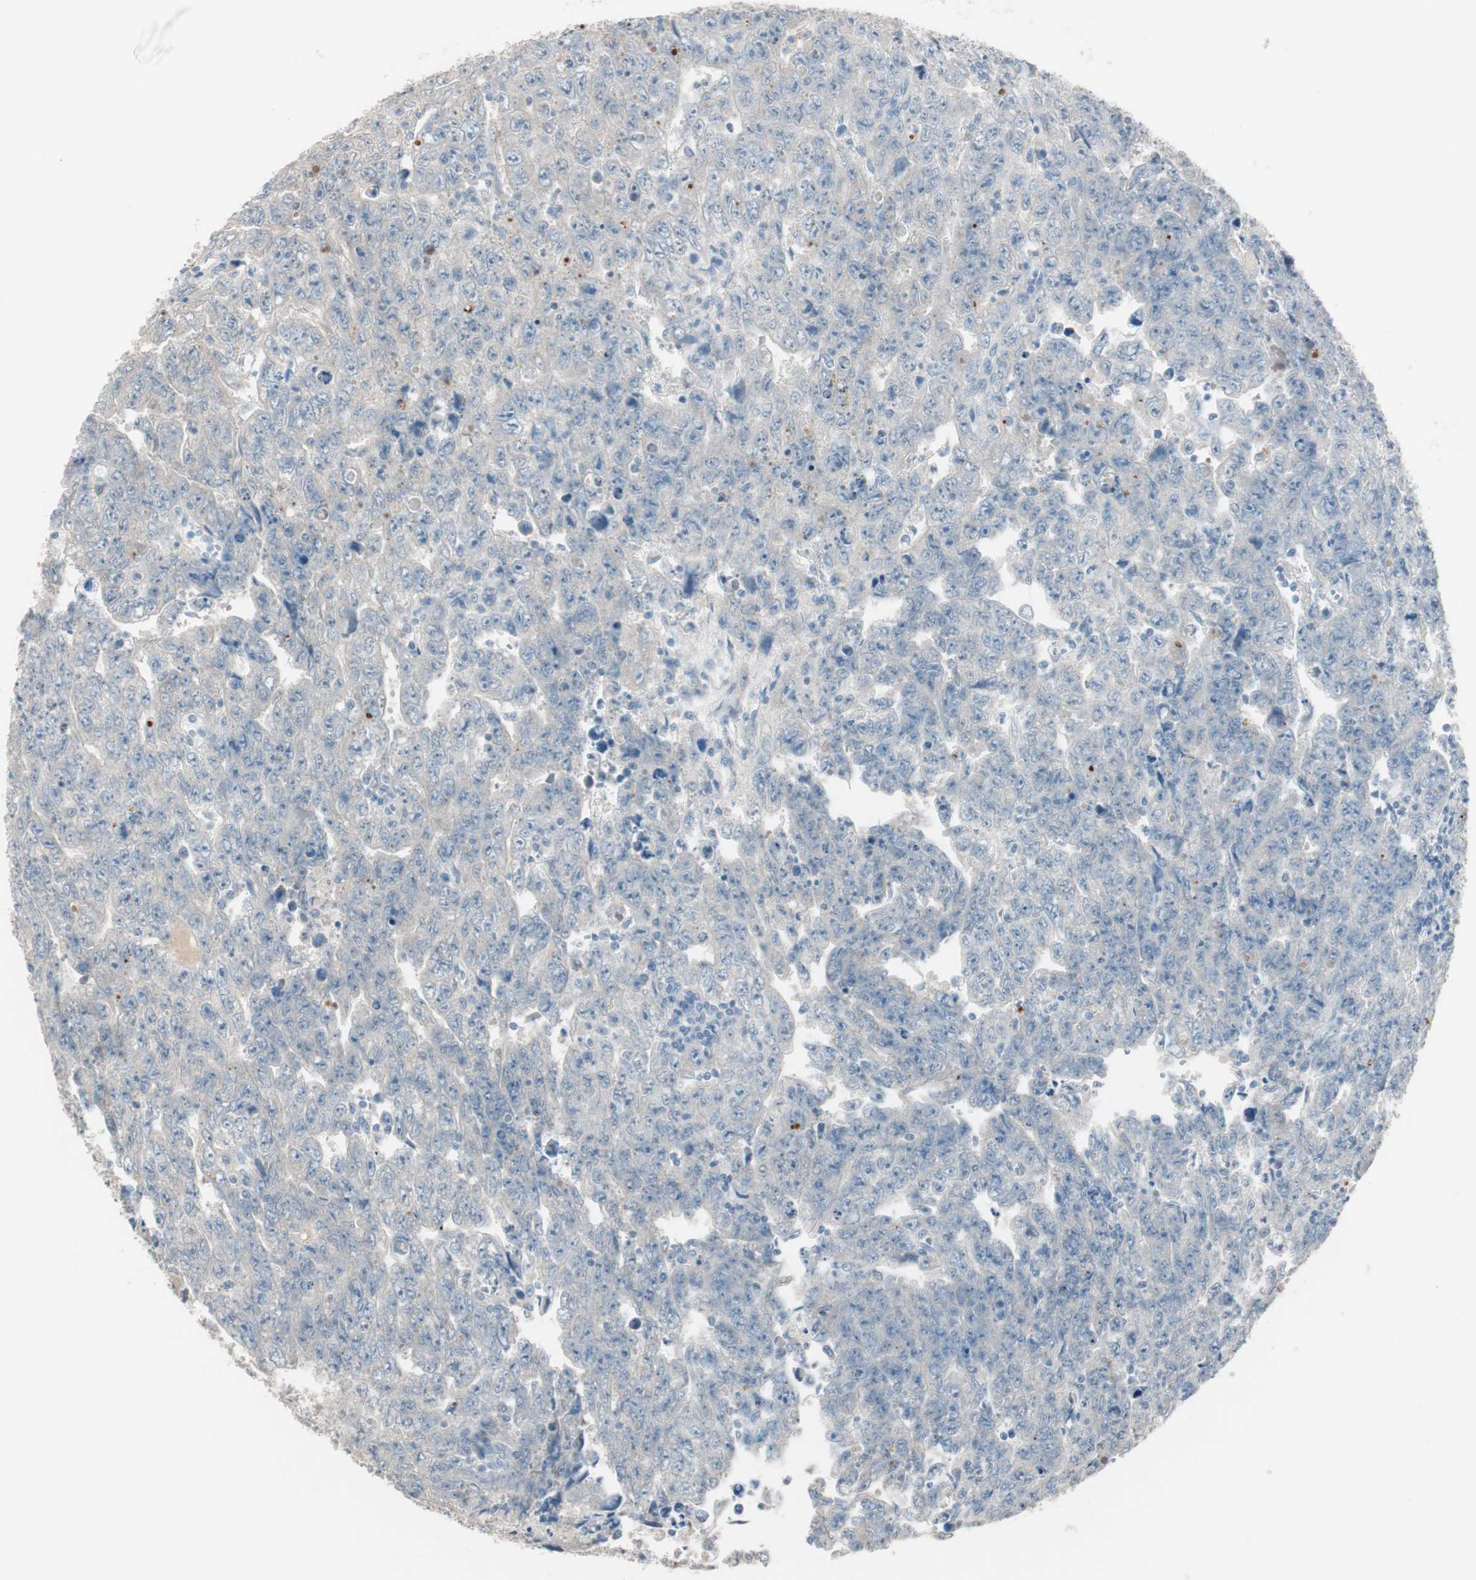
{"staining": {"intensity": "negative", "quantity": "none", "location": "none"}, "tissue": "testis cancer", "cell_type": "Tumor cells", "image_type": "cancer", "snomed": [{"axis": "morphology", "description": "Carcinoma, Embryonal, NOS"}, {"axis": "topography", "description": "Testis"}], "caption": "IHC micrograph of human testis cancer stained for a protein (brown), which reveals no expression in tumor cells.", "gene": "KHK", "patient": {"sex": "male", "age": 28}}